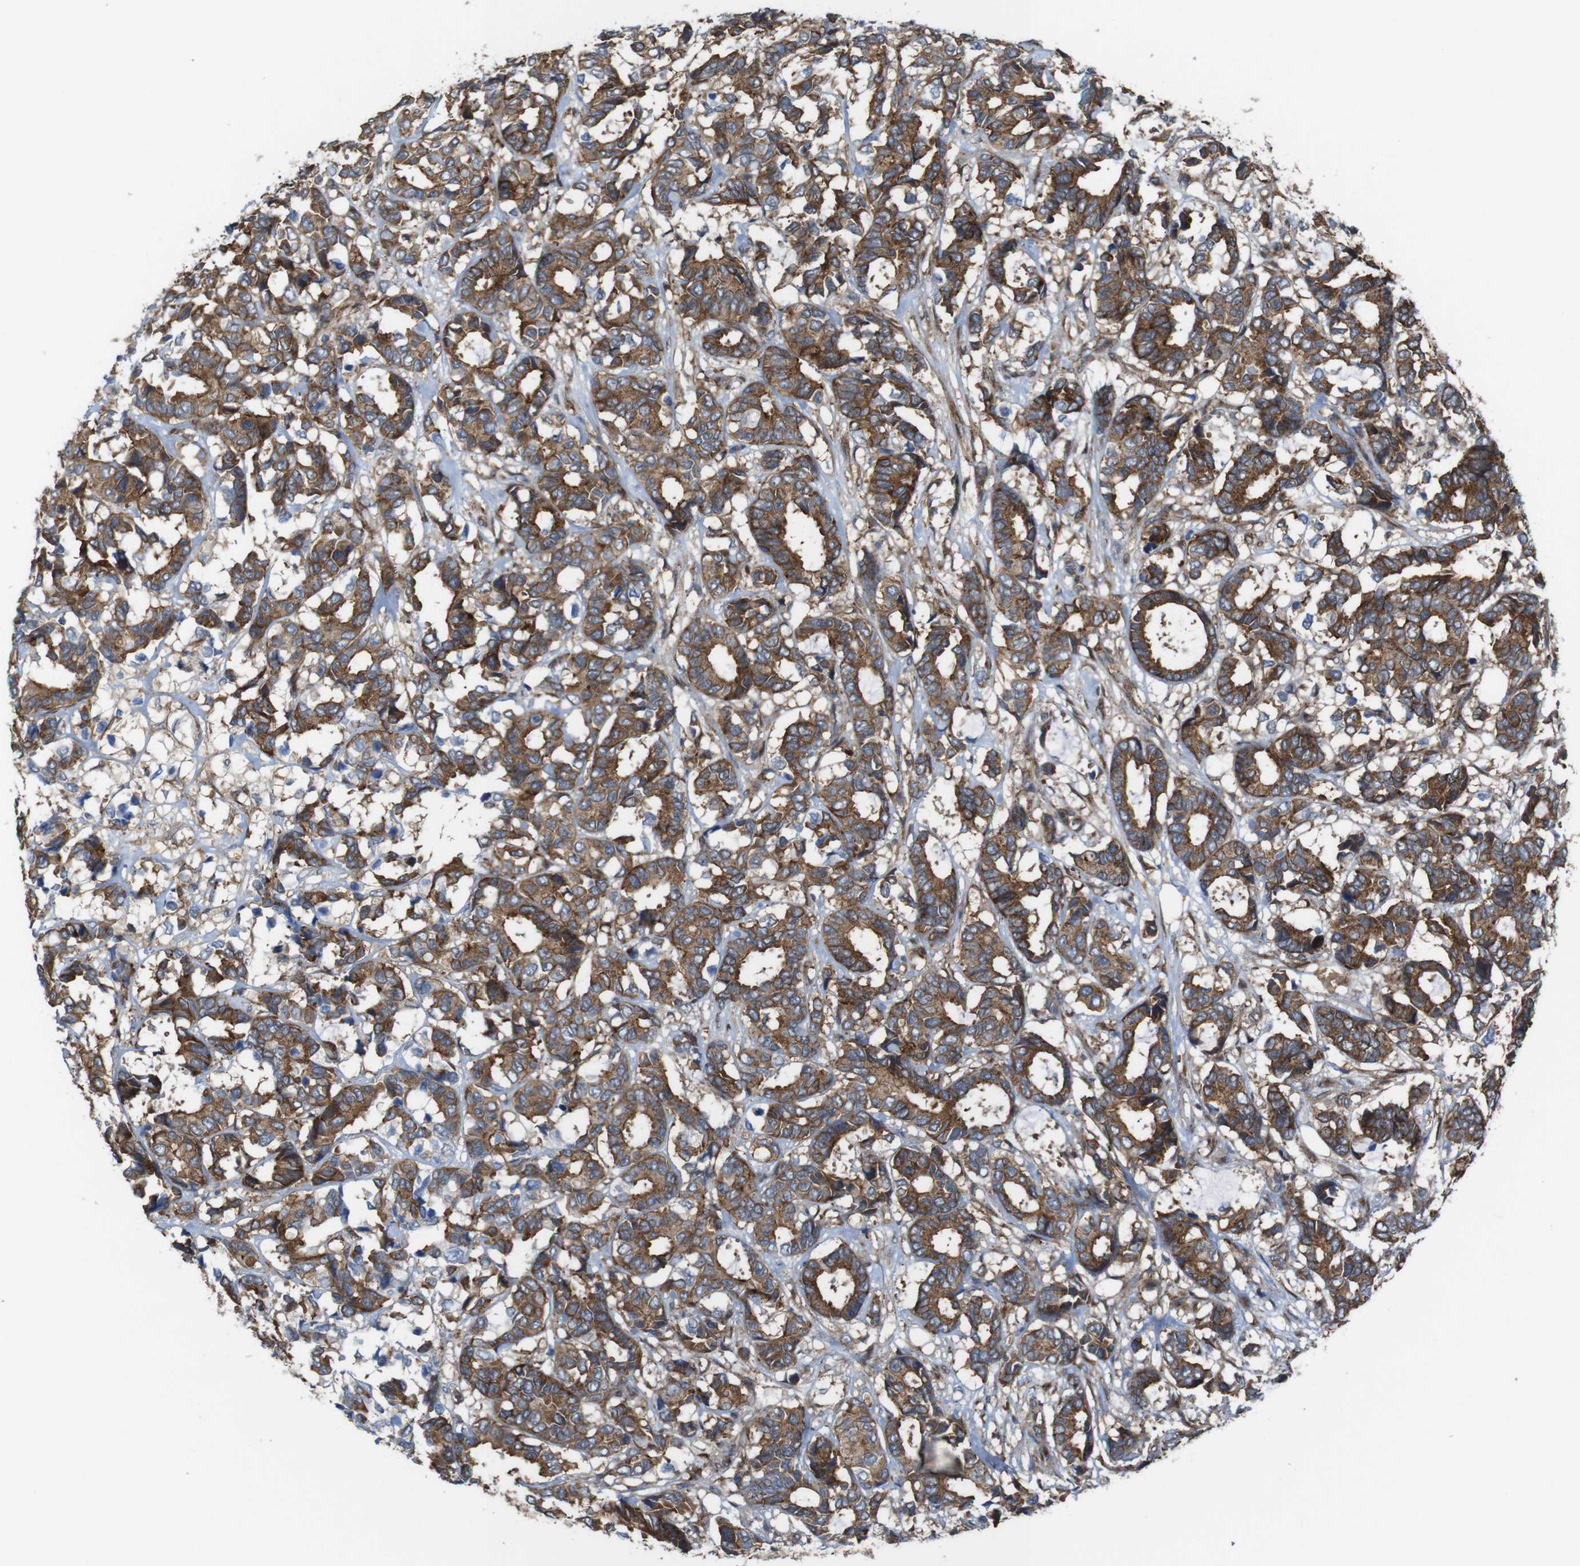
{"staining": {"intensity": "strong", "quantity": ">75%", "location": "cytoplasmic/membranous"}, "tissue": "breast cancer", "cell_type": "Tumor cells", "image_type": "cancer", "snomed": [{"axis": "morphology", "description": "Duct carcinoma"}, {"axis": "topography", "description": "Breast"}], "caption": "Protein staining reveals strong cytoplasmic/membranous positivity in about >75% of tumor cells in breast cancer.", "gene": "PTGER4", "patient": {"sex": "female", "age": 87}}